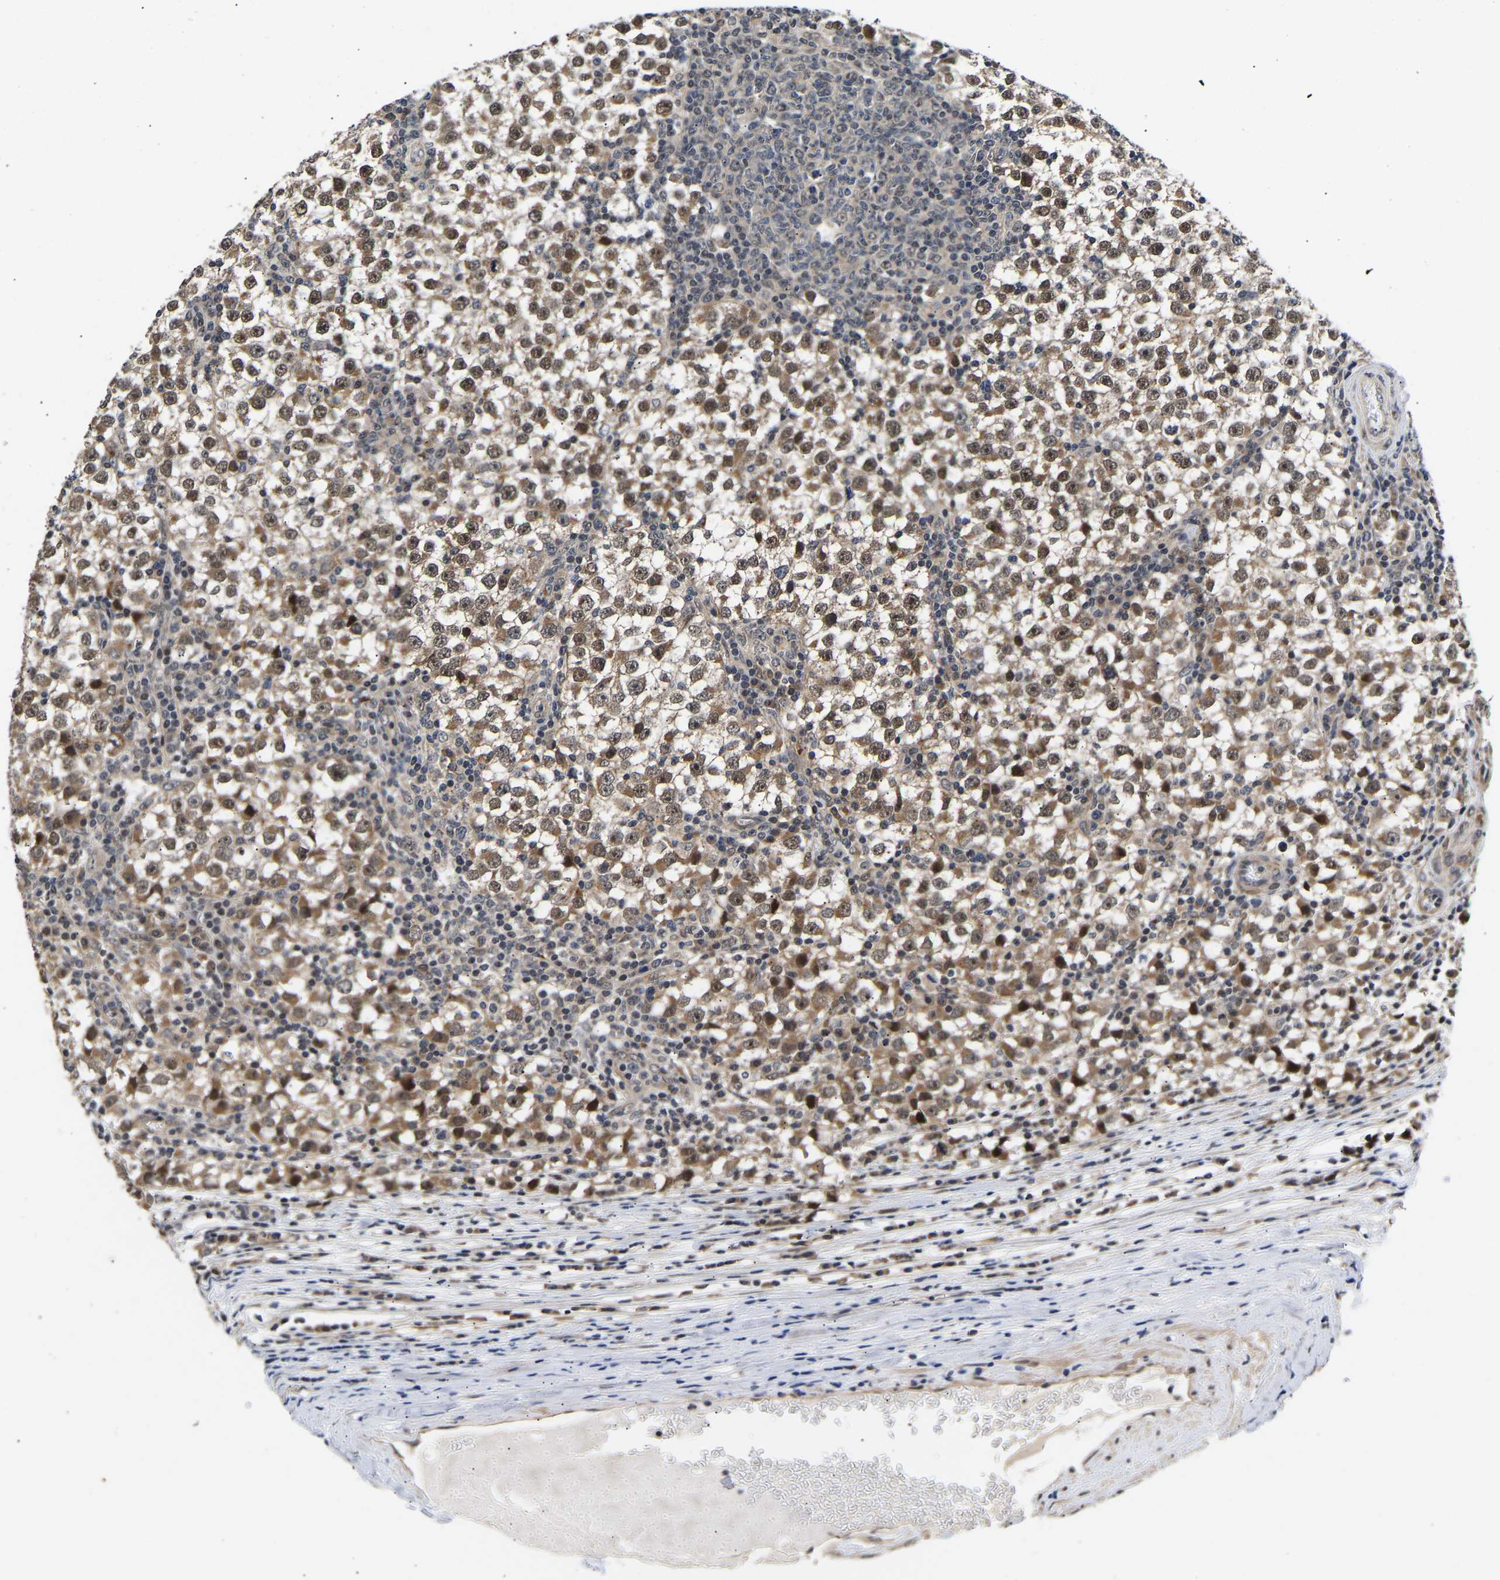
{"staining": {"intensity": "moderate", "quantity": "25%-75%", "location": "cytoplasmic/membranous,nuclear"}, "tissue": "testis cancer", "cell_type": "Tumor cells", "image_type": "cancer", "snomed": [{"axis": "morphology", "description": "Seminoma, NOS"}, {"axis": "topography", "description": "Testis"}], "caption": "Immunohistochemistry (IHC) micrograph of neoplastic tissue: human seminoma (testis) stained using immunohistochemistry reveals medium levels of moderate protein expression localized specifically in the cytoplasmic/membranous and nuclear of tumor cells, appearing as a cytoplasmic/membranous and nuclear brown color.", "gene": "METTL16", "patient": {"sex": "male", "age": 65}}